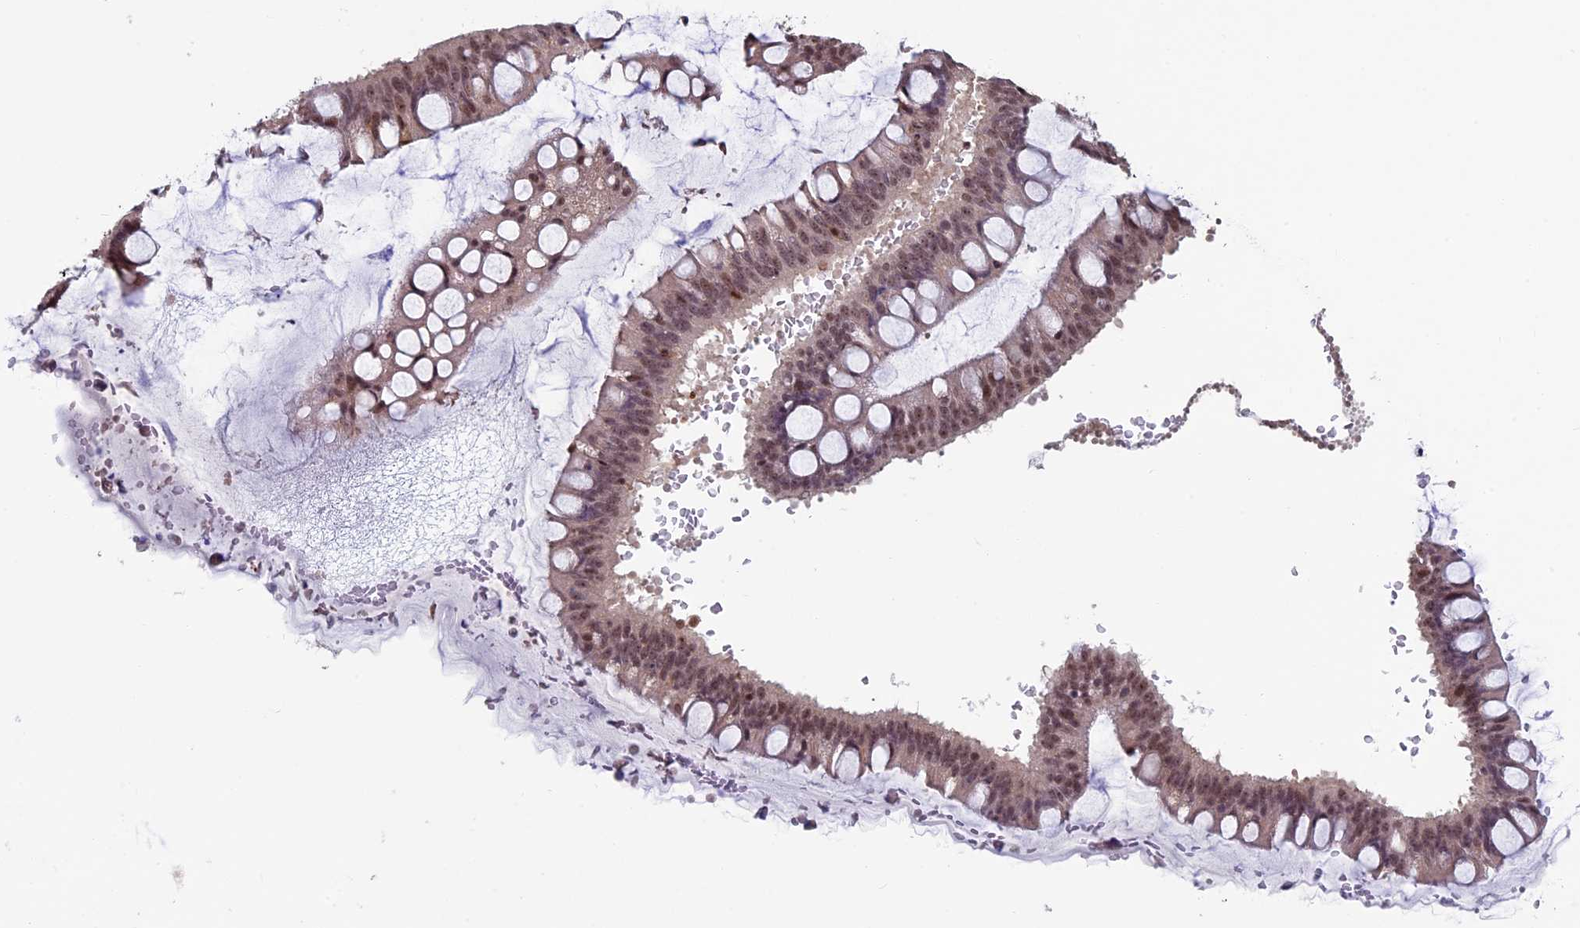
{"staining": {"intensity": "moderate", "quantity": ">75%", "location": "nuclear"}, "tissue": "ovarian cancer", "cell_type": "Tumor cells", "image_type": "cancer", "snomed": [{"axis": "morphology", "description": "Cystadenocarcinoma, mucinous, NOS"}, {"axis": "topography", "description": "Ovary"}], "caption": "The immunohistochemical stain labels moderate nuclear positivity in tumor cells of ovarian mucinous cystadenocarcinoma tissue.", "gene": "SPIRE1", "patient": {"sex": "female", "age": 73}}